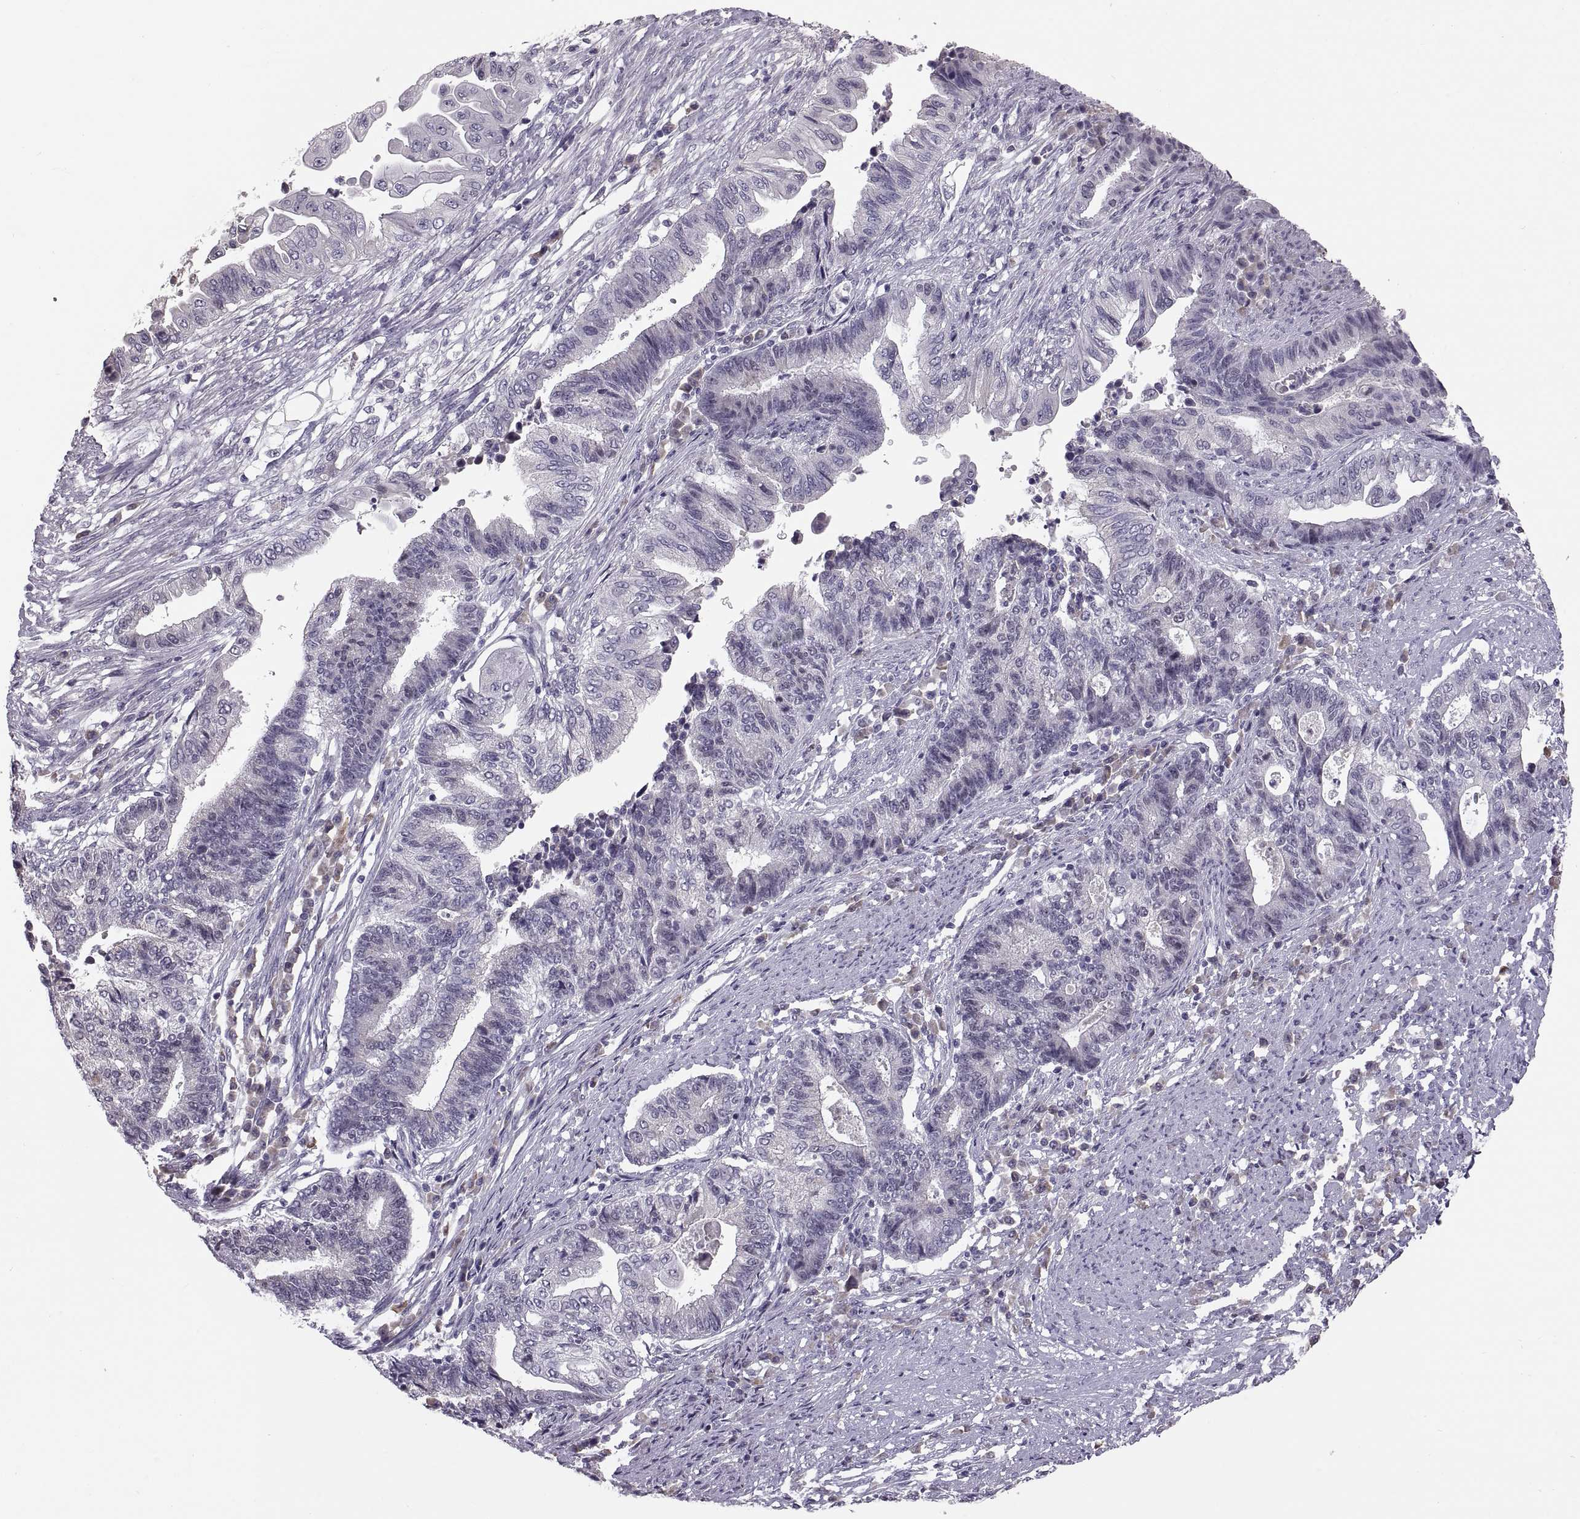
{"staining": {"intensity": "negative", "quantity": "none", "location": "none"}, "tissue": "endometrial cancer", "cell_type": "Tumor cells", "image_type": "cancer", "snomed": [{"axis": "morphology", "description": "Adenocarcinoma, NOS"}, {"axis": "topography", "description": "Uterus"}, {"axis": "topography", "description": "Endometrium"}], "caption": "Immunohistochemical staining of human endometrial cancer shows no significant positivity in tumor cells.", "gene": "MAGEB18", "patient": {"sex": "female", "age": 54}}